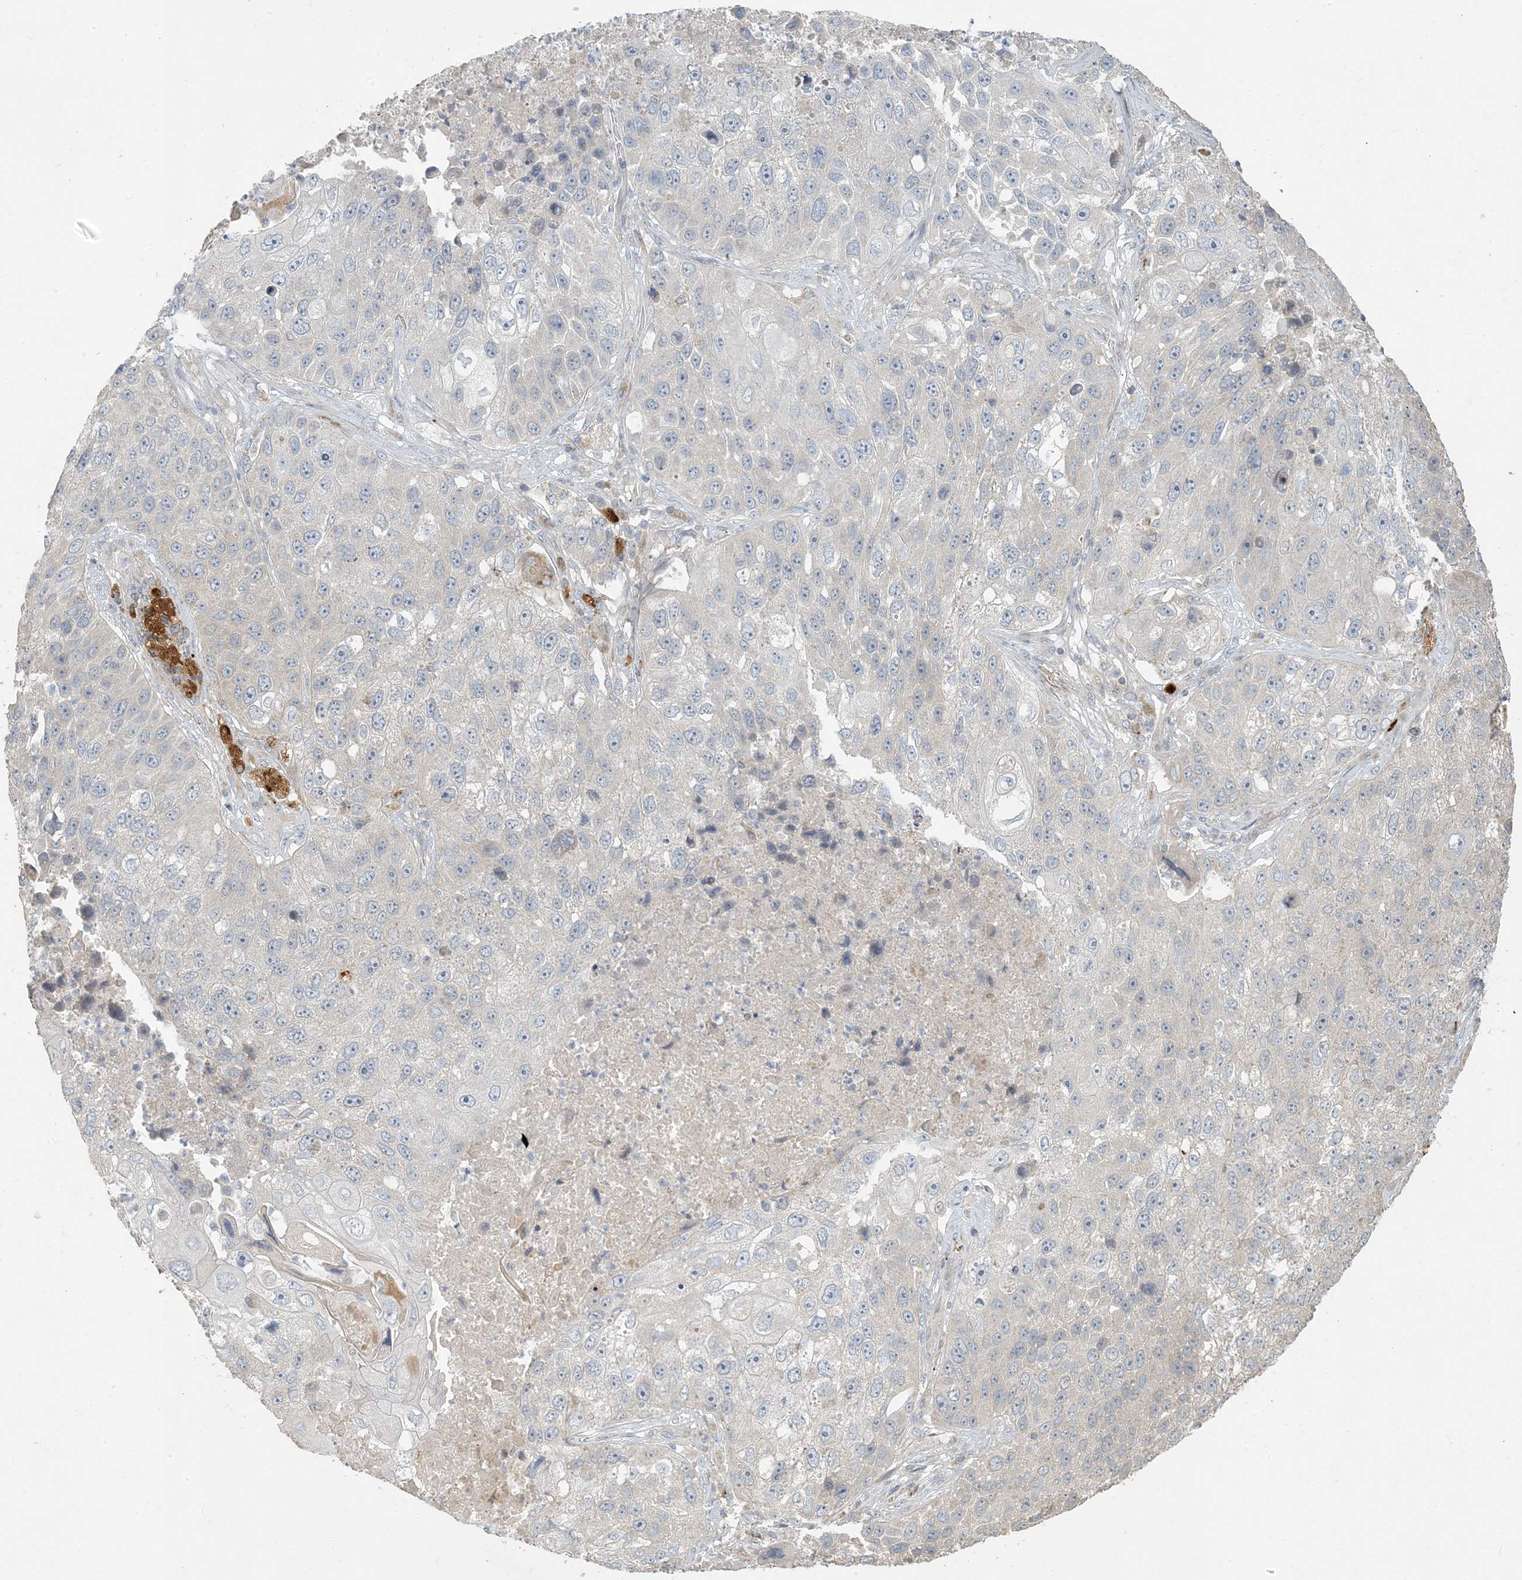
{"staining": {"intensity": "negative", "quantity": "none", "location": "none"}, "tissue": "lung cancer", "cell_type": "Tumor cells", "image_type": "cancer", "snomed": [{"axis": "morphology", "description": "Squamous cell carcinoma, NOS"}, {"axis": "topography", "description": "Lung"}], "caption": "DAB immunohistochemical staining of human lung cancer shows no significant expression in tumor cells.", "gene": "LTN1", "patient": {"sex": "male", "age": 61}}